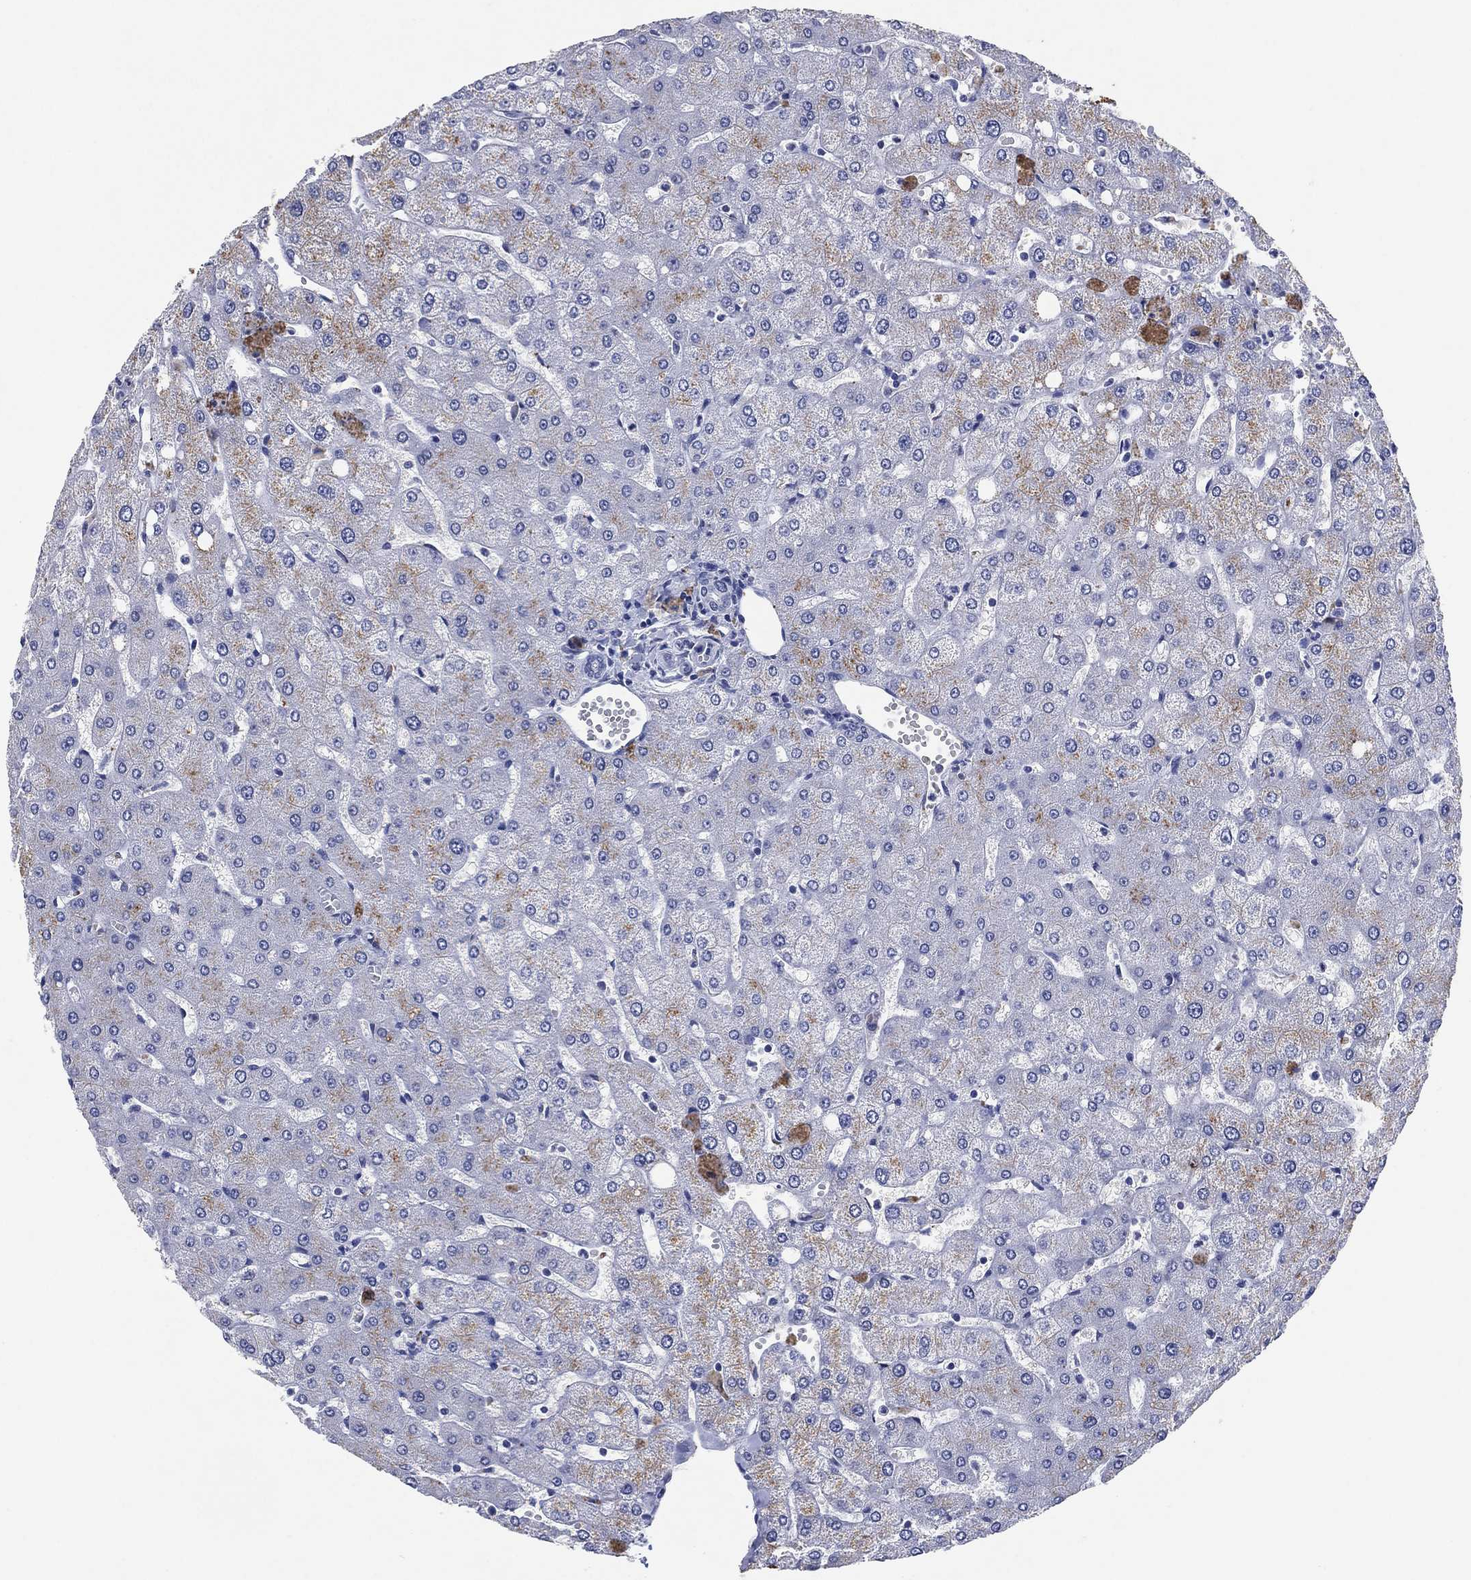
{"staining": {"intensity": "negative", "quantity": "none", "location": "none"}, "tissue": "liver", "cell_type": "Cholangiocytes", "image_type": "normal", "snomed": [{"axis": "morphology", "description": "Normal tissue, NOS"}, {"axis": "topography", "description": "Liver"}], "caption": "This is an immunohistochemistry (IHC) micrograph of benign liver. There is no expression in cholangiocytes.", "gene": "FSCN2", "patient": {"sex": "female", "age": 54}}